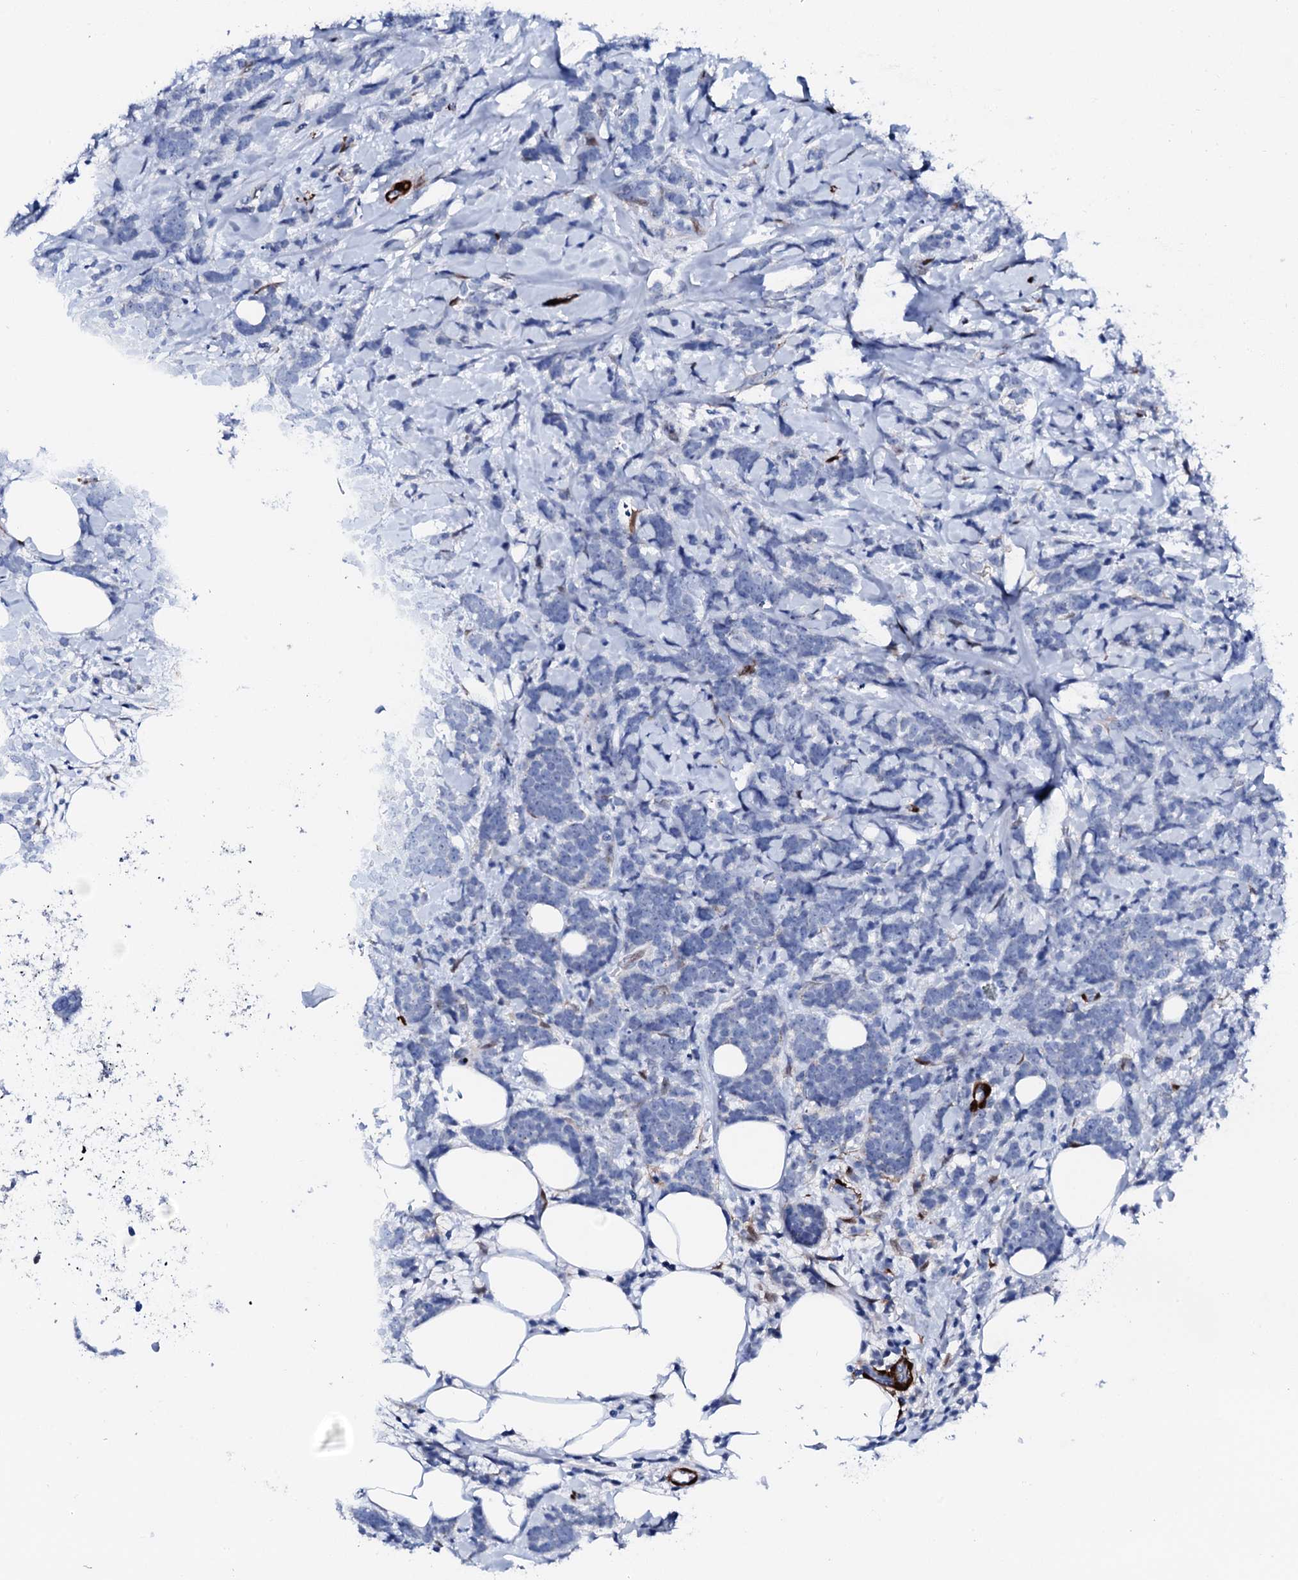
{"staining": {"intensity": "negative", "quantity": "none", "location": "none"}, "tissue": "breast cancer", "cell_type": "Tumor cells", "image_type": "cancer", "snomed": [{"axis": "morphology", "description": "Lobular carcinoma"}, {"axis": "topography", "description": "Breast"}], "caption": "Immunohistochemical staining of human lobular carcinoma (breast) shows no significant positivity in tumor cells.", "gene": "NRIP2", "patient": {"sex": "female", "age": 58}}